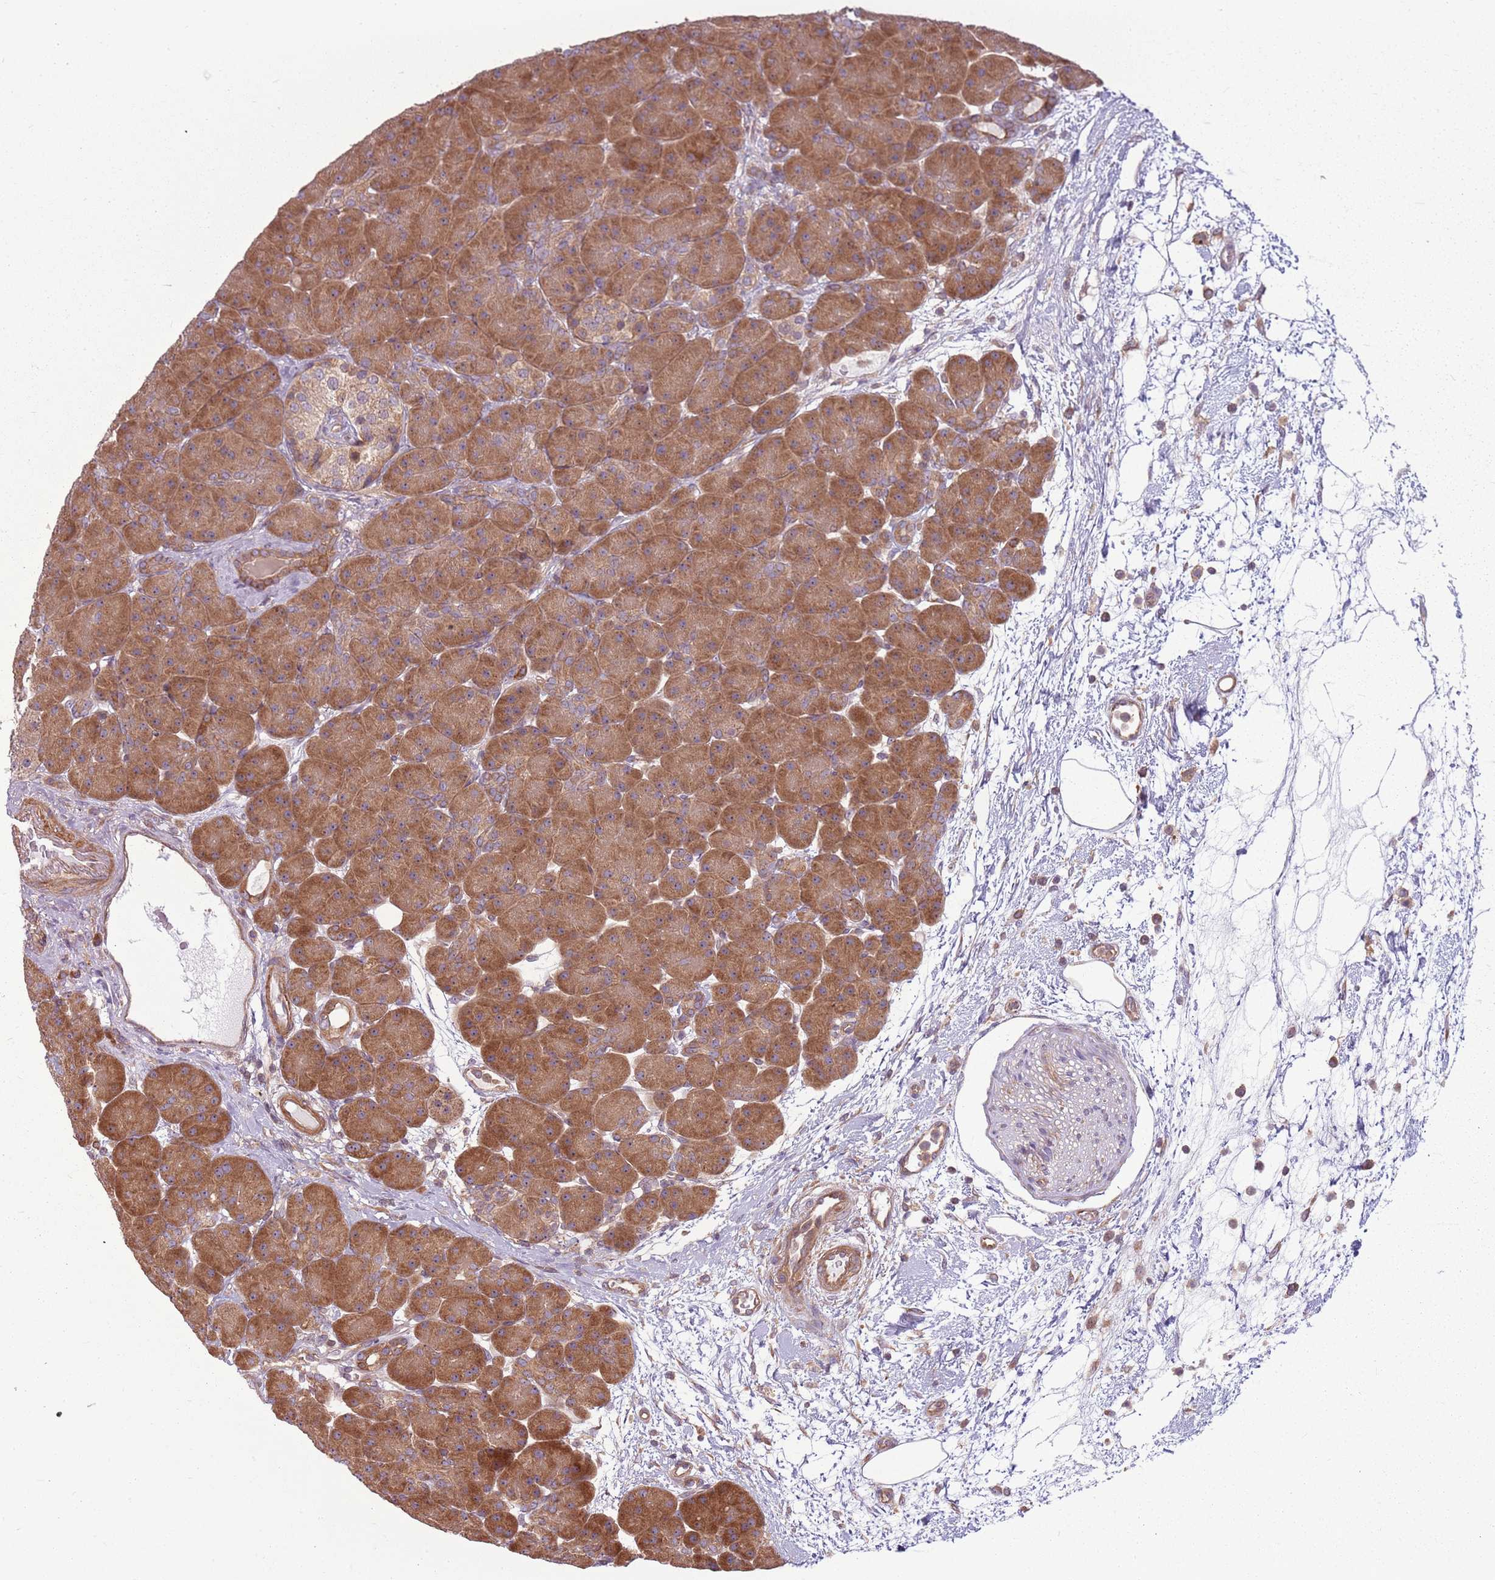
{"staining": {"intensity": "moderate", "quantity": ">75%", "location": "cytoplasmic/membranous"}, "tissue": "pancreas", "cell_type": "Exocrine glandular cells", "image_type": "normal", "snomed": [{"axis": "morphology", "description": "Normal tissue, NOS"}, {"axis": "topography", "description": "Pancreas"}], "caption": "Immunohistochemistry (IHC) micrograph of normal pancreas: human pancreas stained using IHC exhibits medium levels of moderate protein expression localized specifically in the cytoplasmic/membranous of exocrine glandular cells, appearing as a cytoplasmic/membranous brown color.", "gene": "RPL21", "patient": {"sex": "male", "age": 66}}